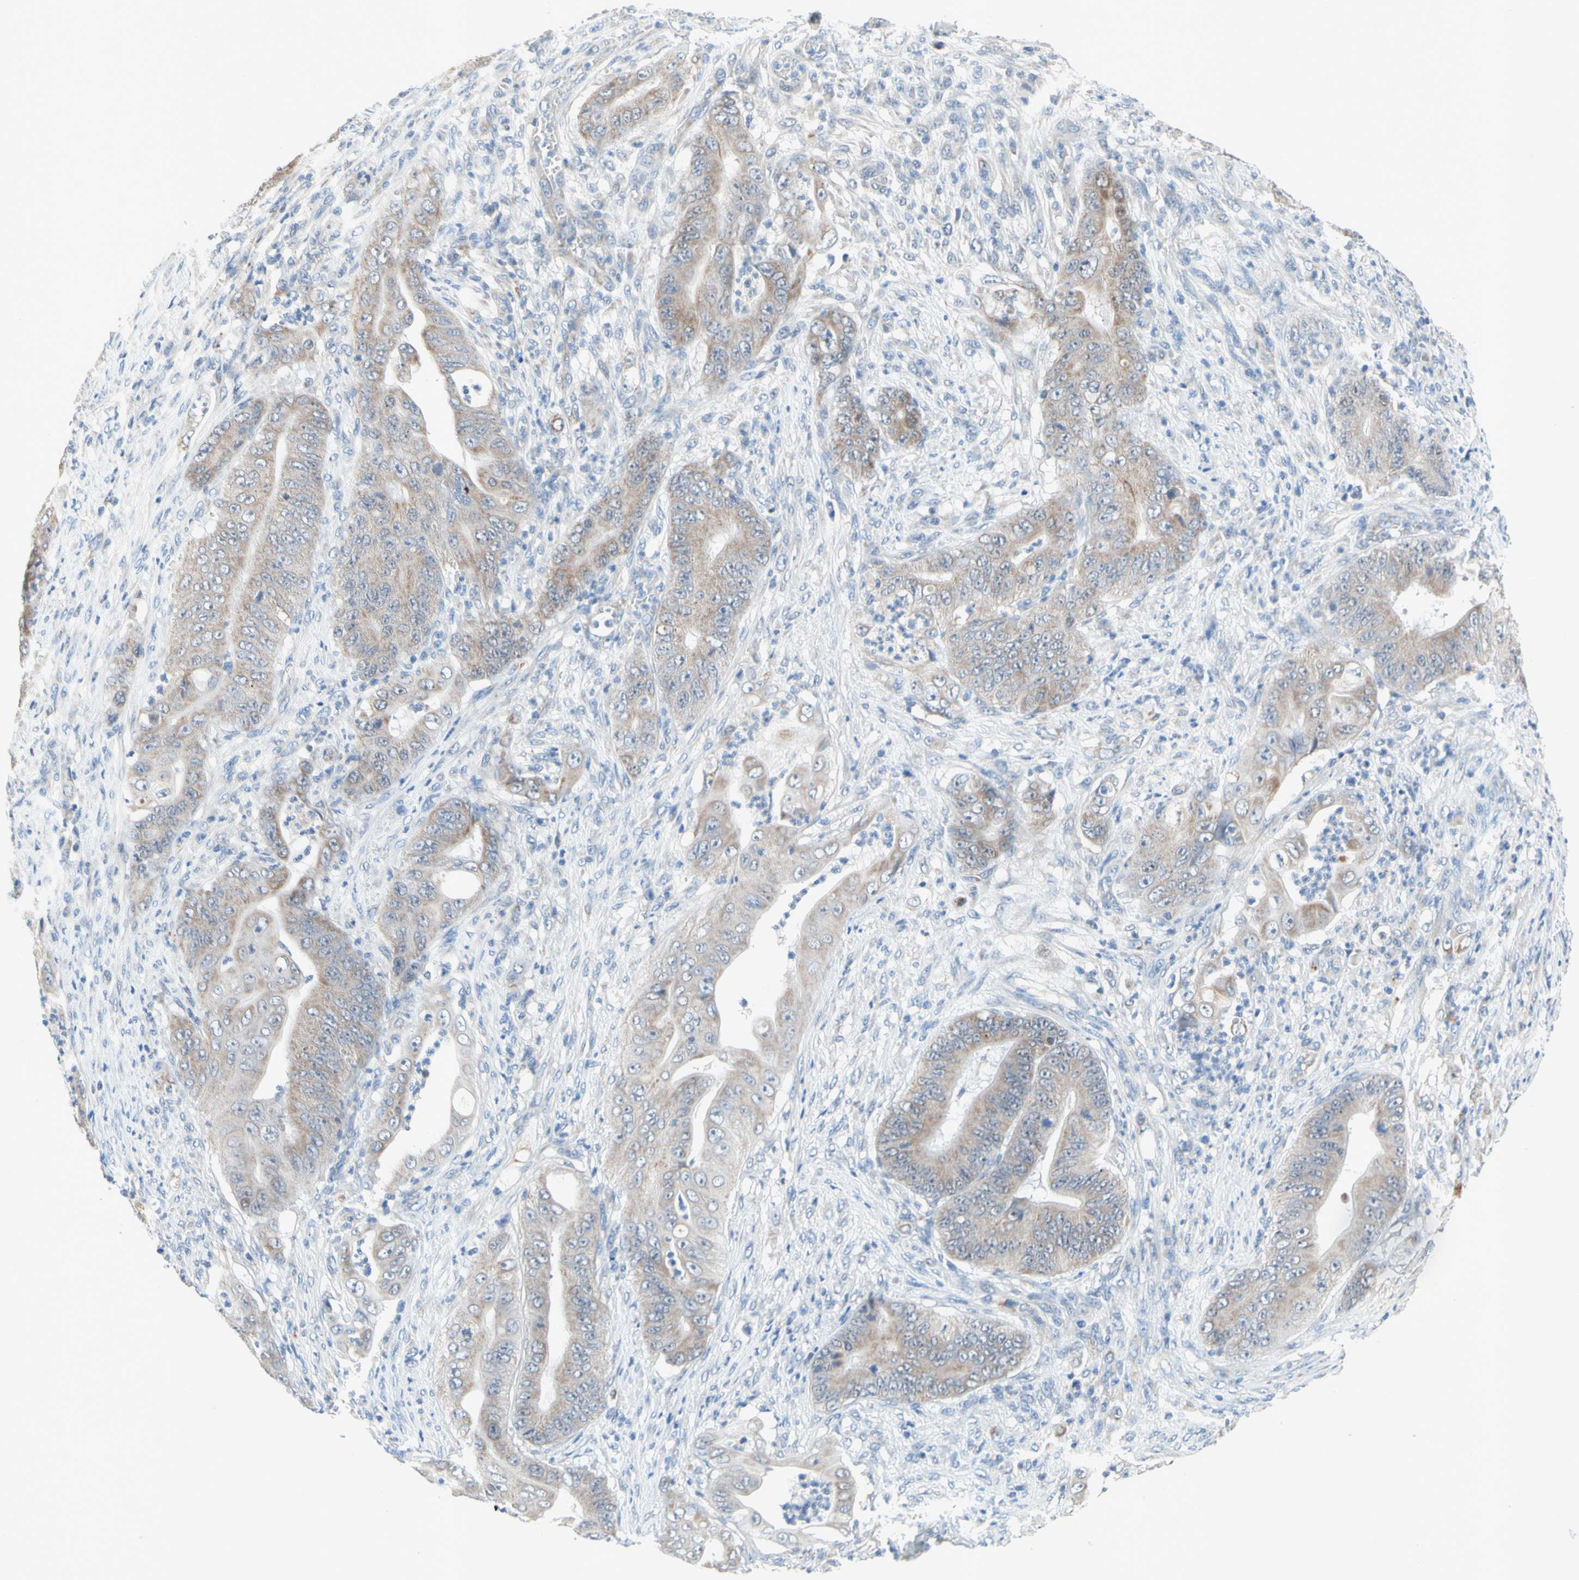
{"staining": {"intensity": "weak", "quantity": ">75%", "location": "cytoplasmic/membranous"}, "tissue": "stomach cancer", "cell_type": "Tumor cells", "image_type": "cancer", "snomed": [{"axis": "morphology", "description": "Adenocarcinoma, NOS"}, {"axis": "topography", "description": "Stomach"}], "caption": "Protein staining shows weak cytoplasmic/membranous positivity in about >75% of tumor cells in adenocarcinoma (stomach). The protein is stained brown, and the nuclei are stained in blue (DAB IHC with brightfield microscopy, high magnification).", "gene": "MFF", "patient": {"sex": "female", "age": 73}}